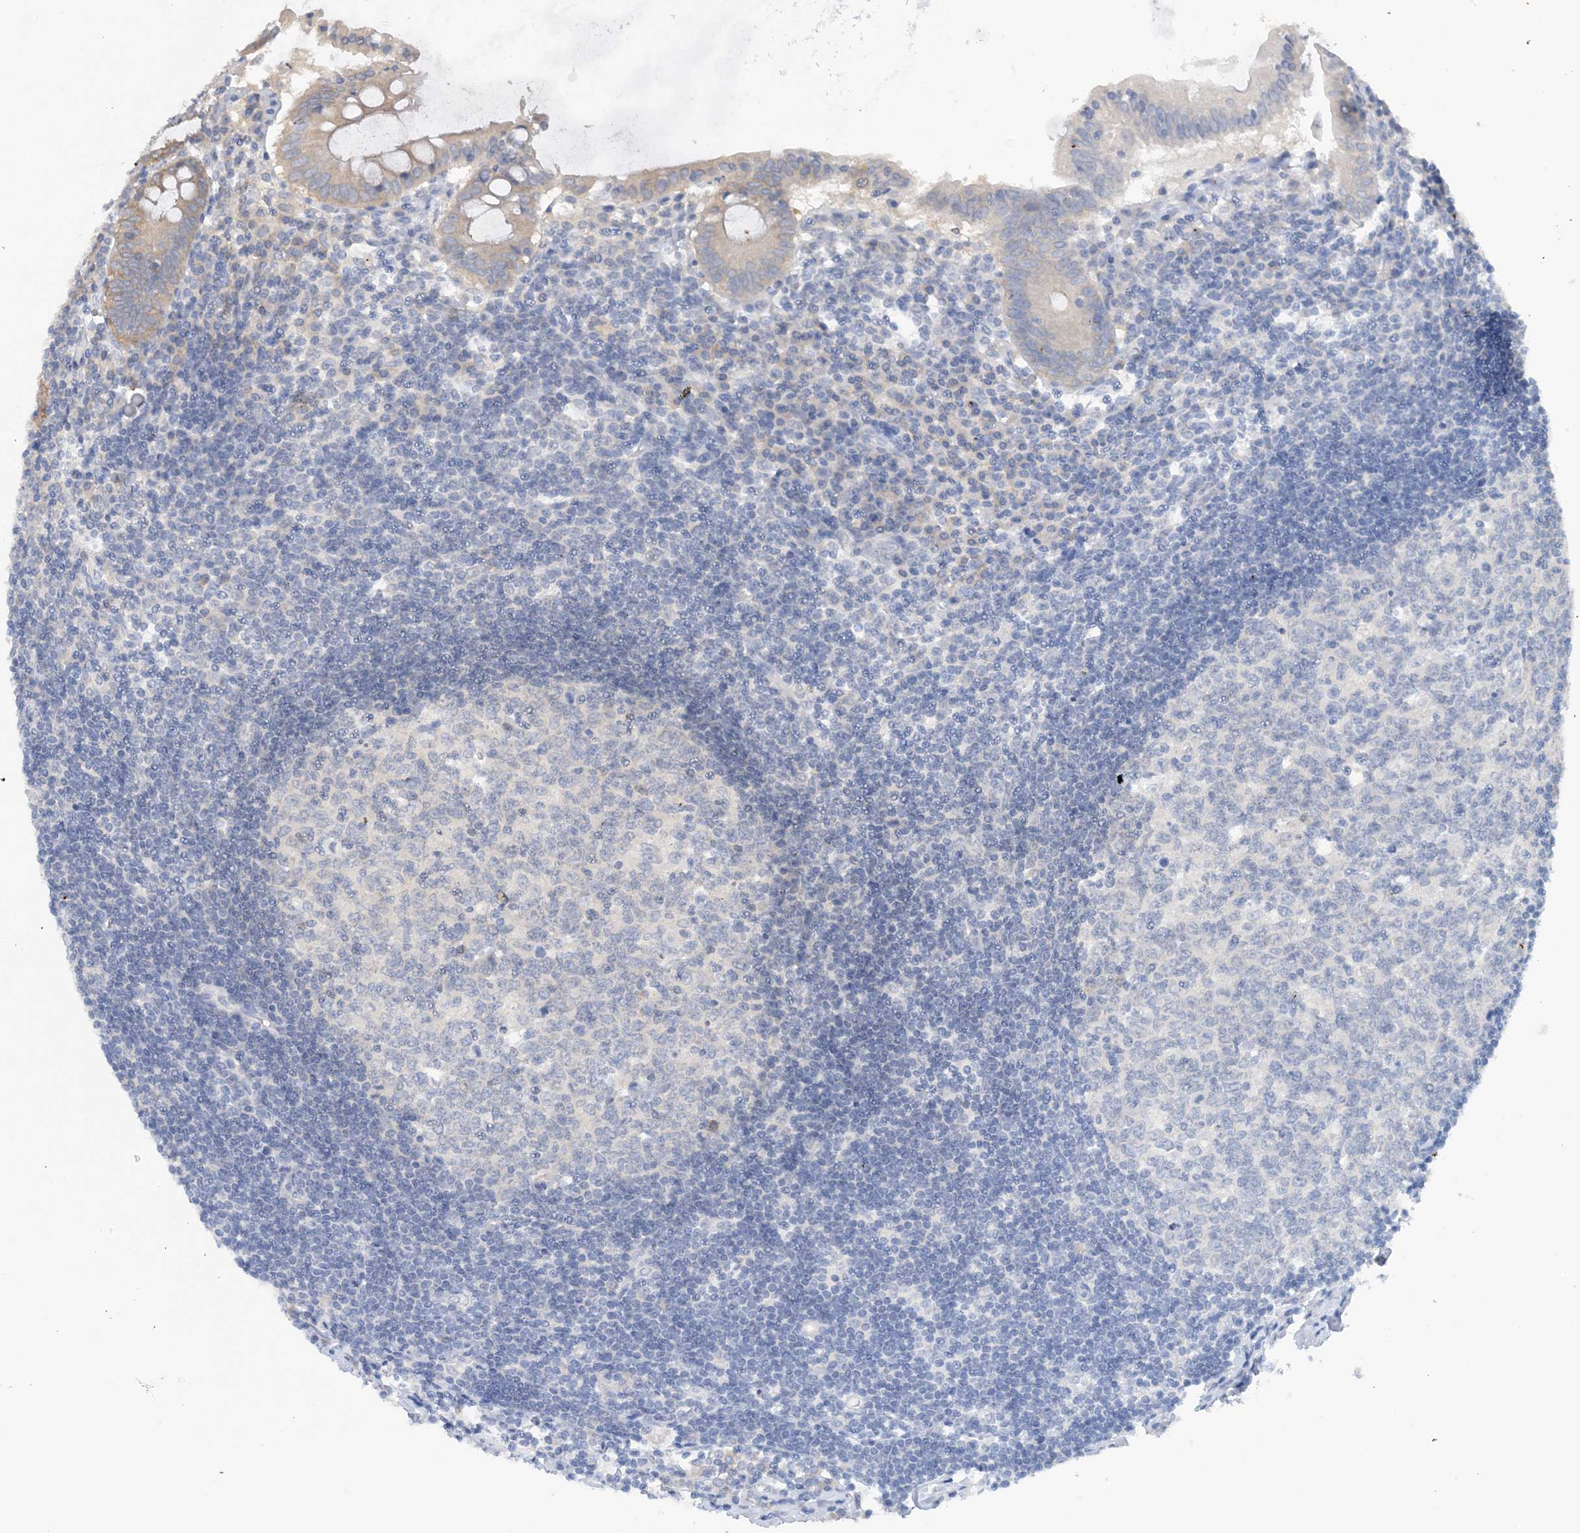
{"staining": {"intensity": "moderate", "quantity": "<25%", "location": "cytoplasmic/membranous"}, "tissue": "appendix", "cell_type": "Glandular cells", "image_type": "normal", "snomed": [{"axis": "morphology", "description": "Normal tissue, NOS"}, {"axis": "topography", "description": "Appendix"}], "caption": "An immunohistochemistry histopathology image of unremarkable tissue is shown. Protein staining in brown shows moderate cytoplasmic/membranous positivity in appendix within glandular cells.", "gene": "ACYP2", "patient": {"sex": "female", "age": 54}}